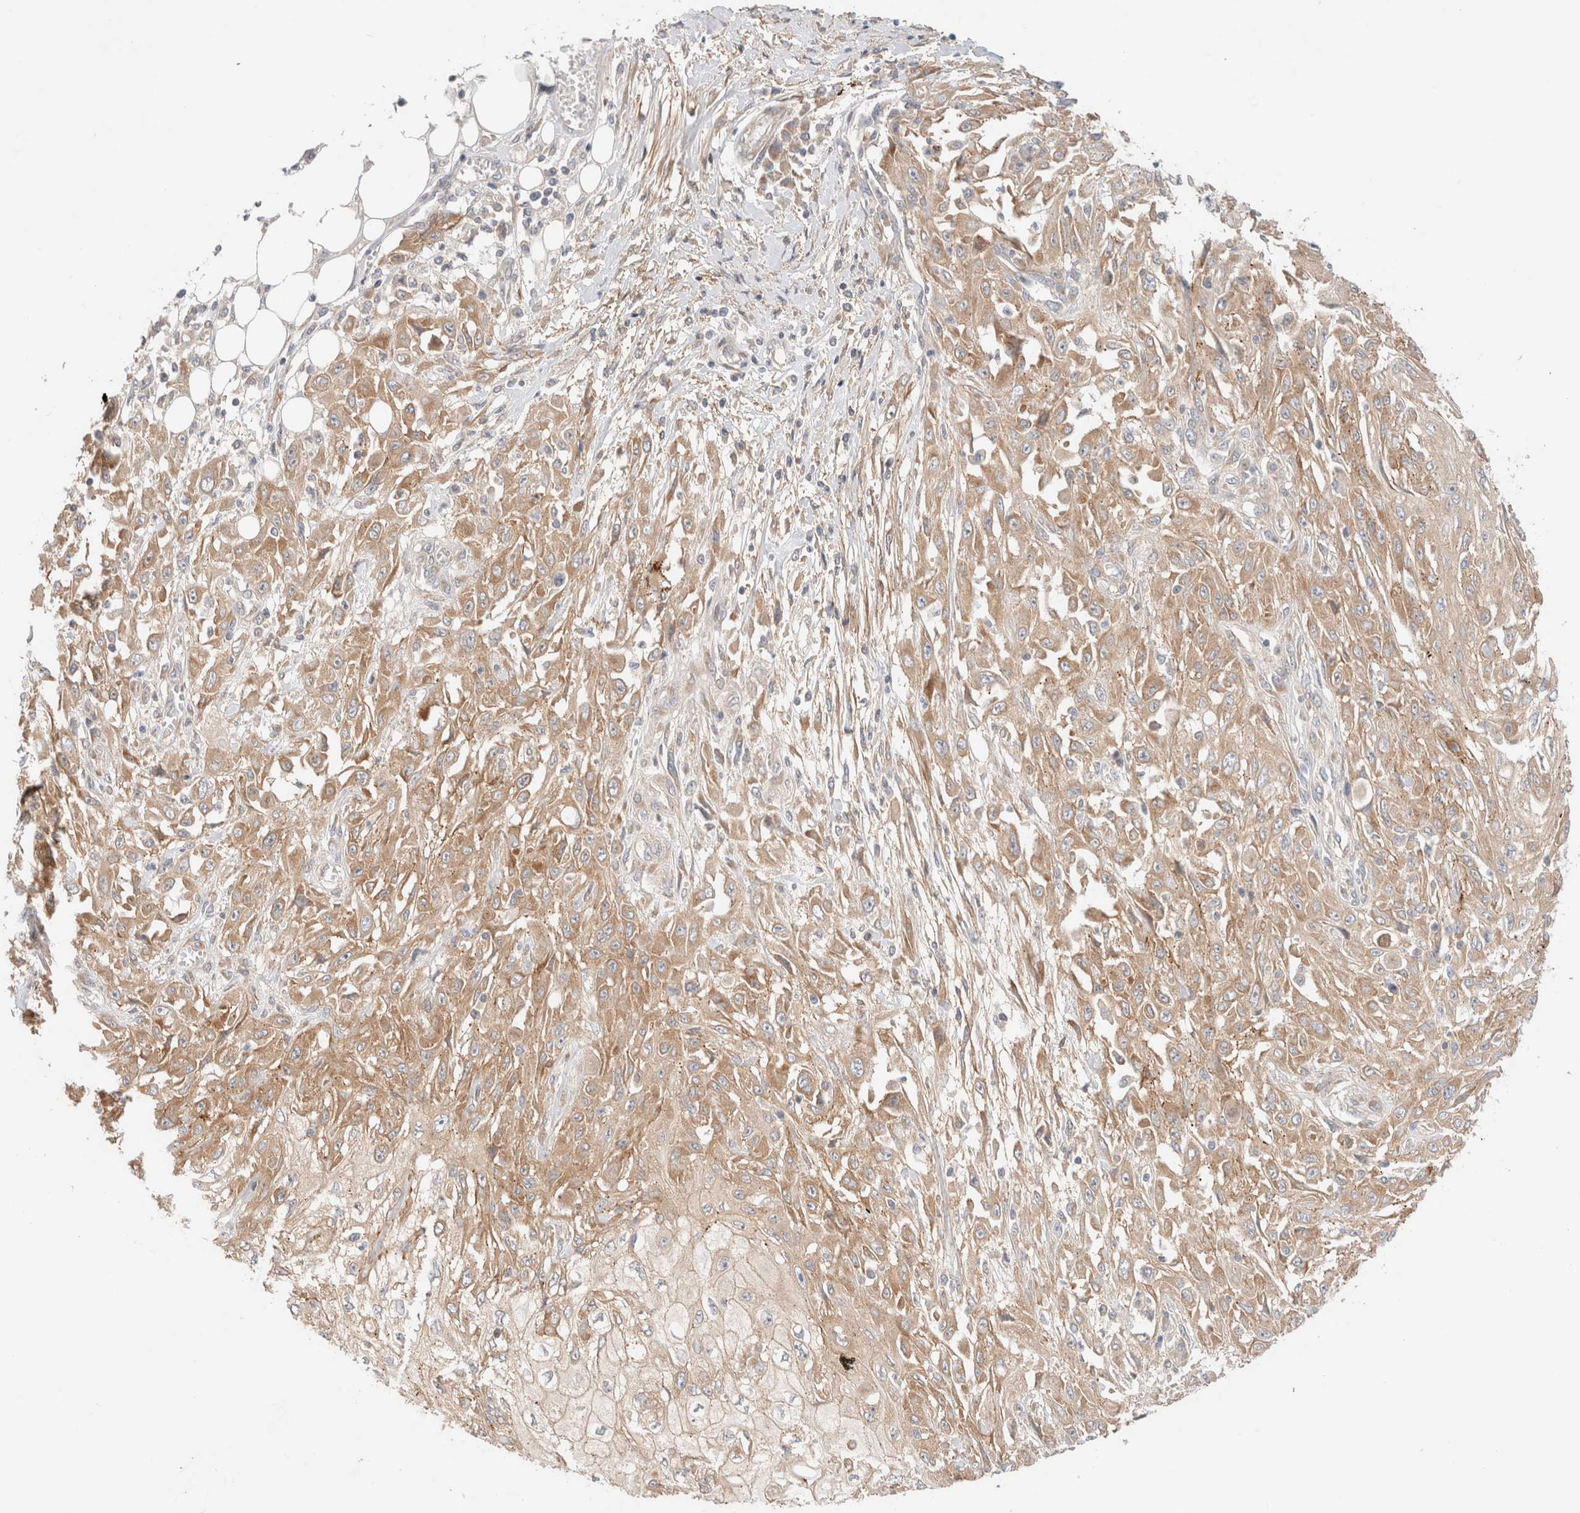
{"staining": {"intensity": "weak", "quantity": ">75%", "location": "cytoplasmic/membranous"}, "tissue": "skin cancer", "cell_type": "Tumor cells", "image_type": "cancer", "snomed": [{"axis": "morphology", "description": "Squamous cell carcinoma, NOS"}, {"axis": "morphology", "description": "Squamous cell carcinoma, metastatic, NOS"}, {"axis": "topography", "description": "Skin"}, {"axis": "topography", "description": "Lymph node"}], "caption": "Brown immunohistochemical staining in human skin cancer reveals weak cytoplasmic/membranous positivity in about >75% of tumor cells.", "gene": "MARK3", "patient": {"sex": "male", "age": 75}}